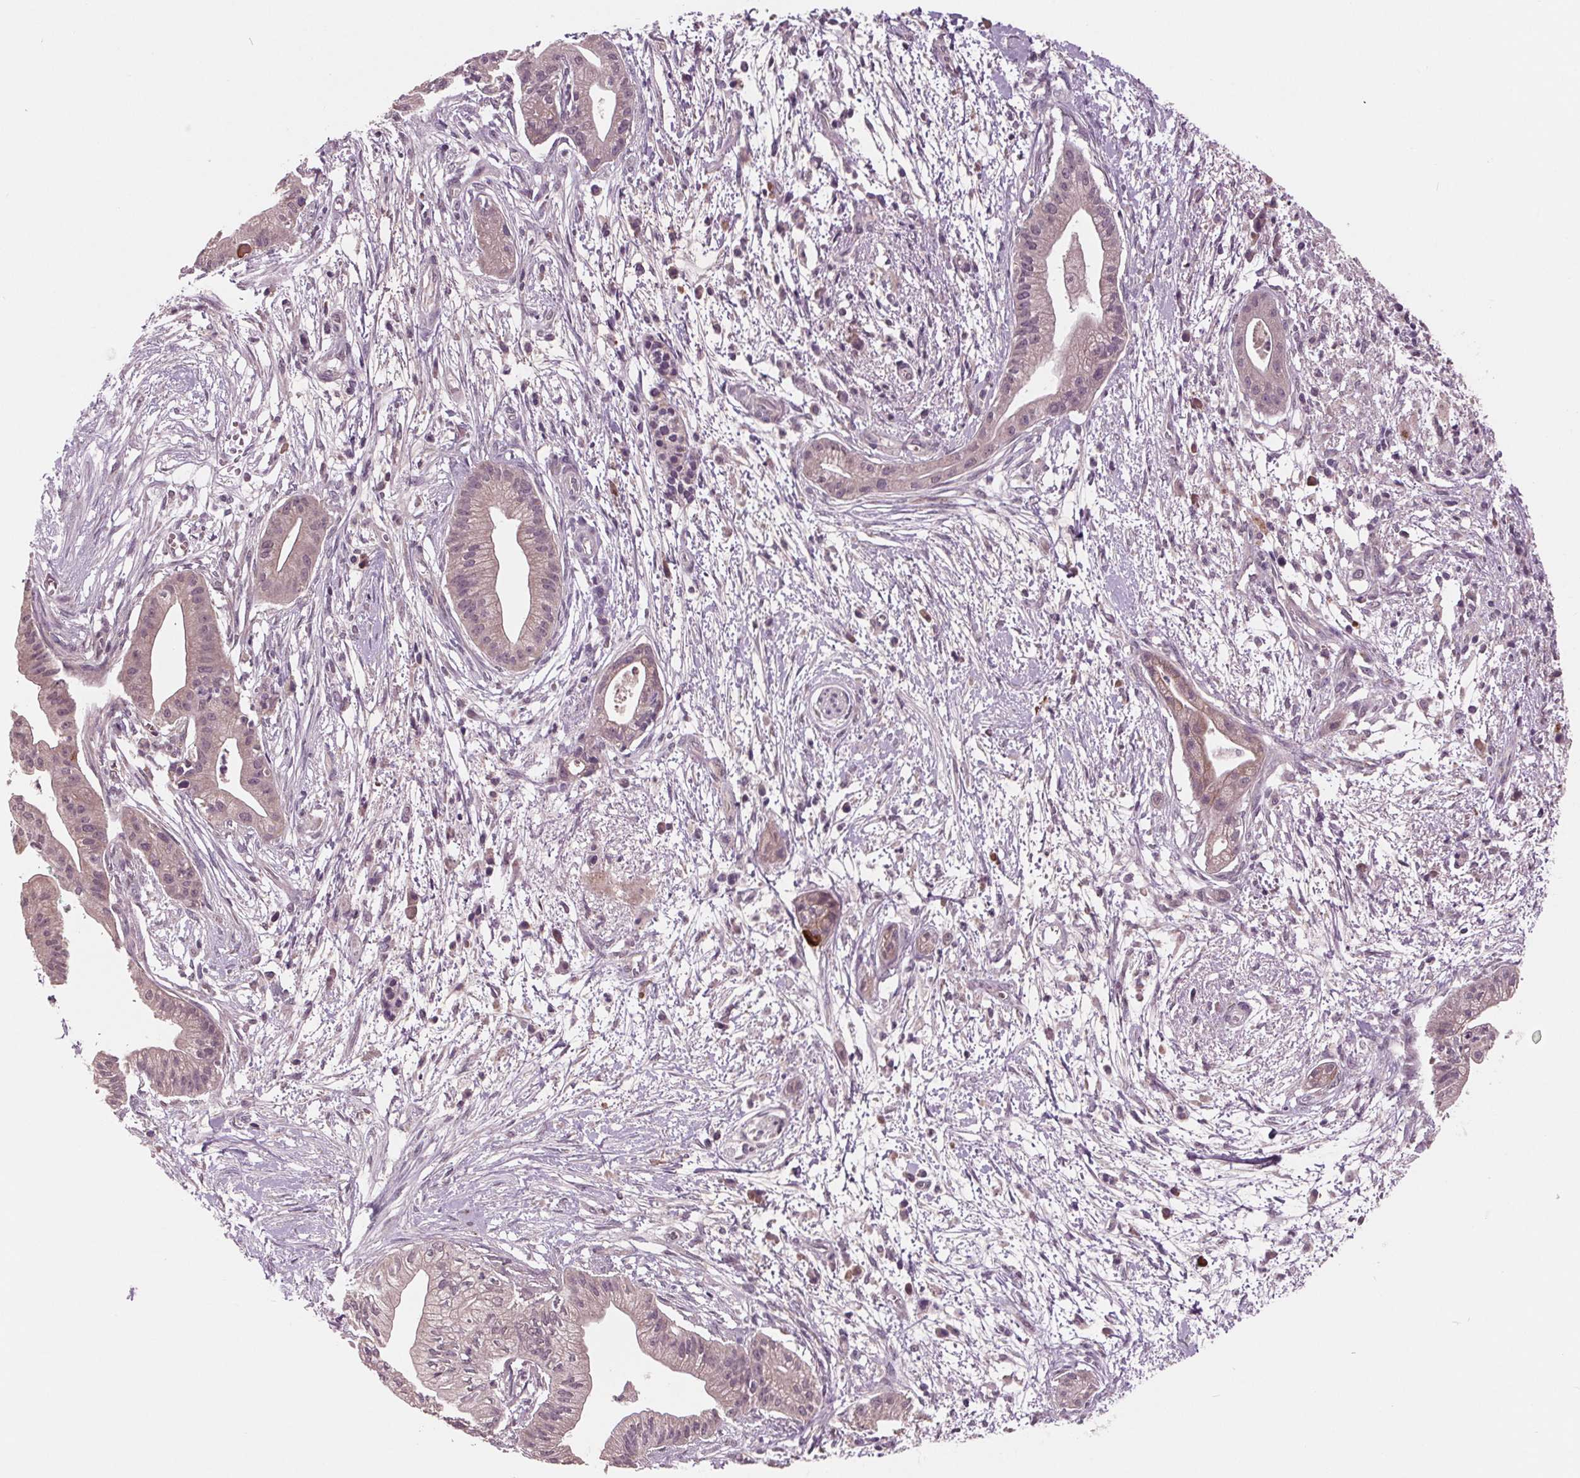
{"staining": {"intensity": "weak", "quantity": ">75%", "location": "cytoplasmic/membranous"}, "tissue": "pancreatic cancer", "cell_type": "Tumor cells", "image_type": "cancer", "snomed": [{"axis": "morphology", "description": "Normal tissue, NOS"}, {"axis": "morphology", "description": "Adenocarcinoma, NOS"}, {"axis": "topography", "description": "Lymph node"}, {"axis": "topography", "description": "Pancreas"}], "caption": "Protein staining of pancreatic cancer (adenocarcinoma) tissue reveals weak cytoplasmic/membranous staining in about >75% of tumor cells.", "gene": "MAPK8", "patient": {"sex": "female", "age": 58}}